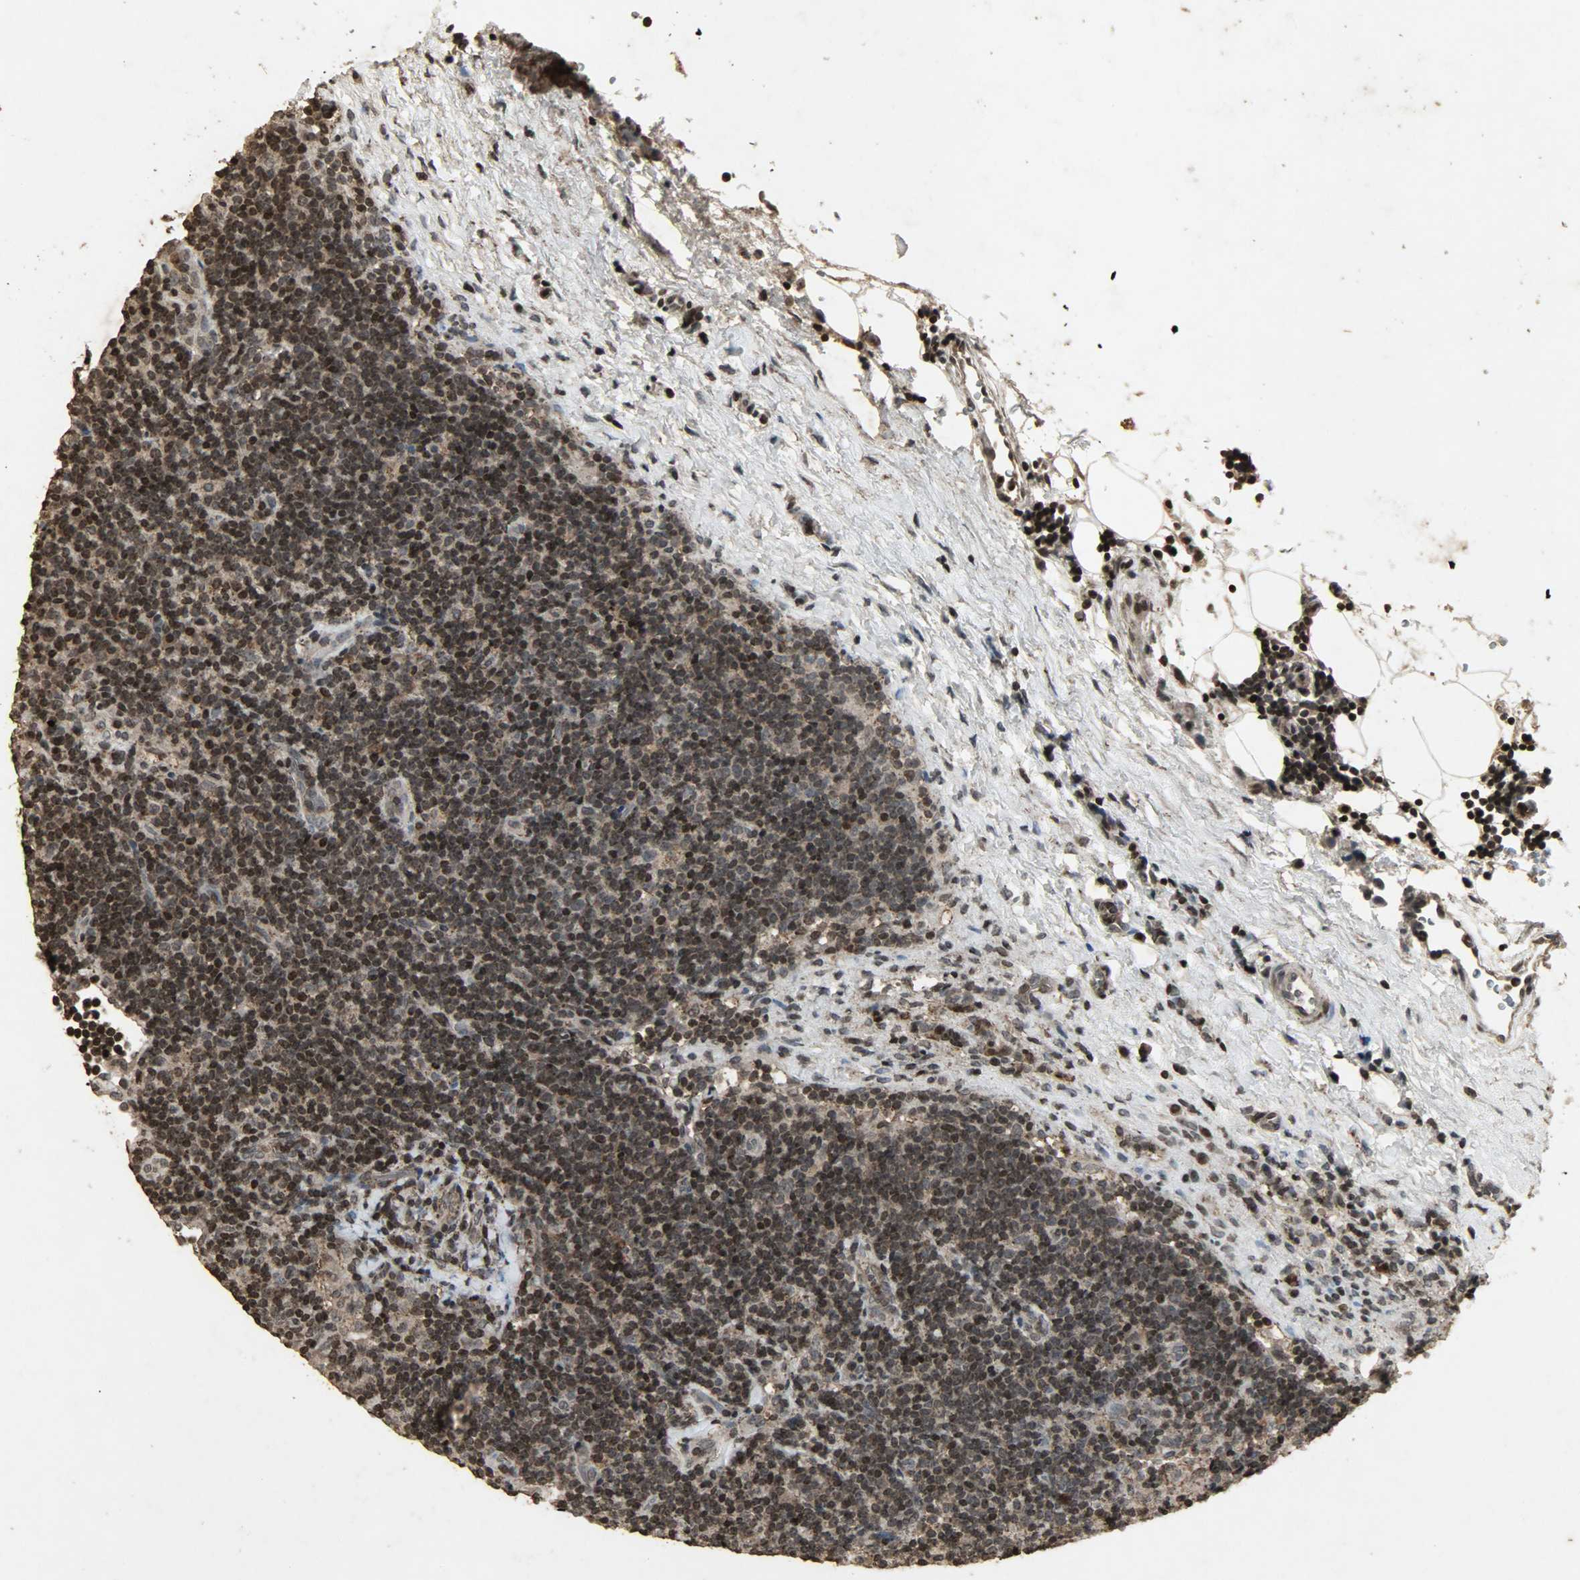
{"staining": {"intensity": "strong", "quantity": ">75%", "location": "cytoplasmic/membranous,nuclear"}, "tissue": "lymphoma", "cell_type": "Tumor cells", "image_type": "cancer", "snomed": [{"axis": "morphology", "description": "Malignant lymphoma, non-Hodgkin's type, Low grade"}, {"axis": "topography", "description": "Lymph node"}], "caption": "A high-resolution photomicrograph shows immunohistochemistry staining of low-grade malignant lymphoma, non-Hodgkin's type, which displays strong cytoplasmic/membranous and nuclear expression in approximately >75% of tumor cells.", "gene": "PPP3R1", "patient": {"sex": "male", "age": 70}}